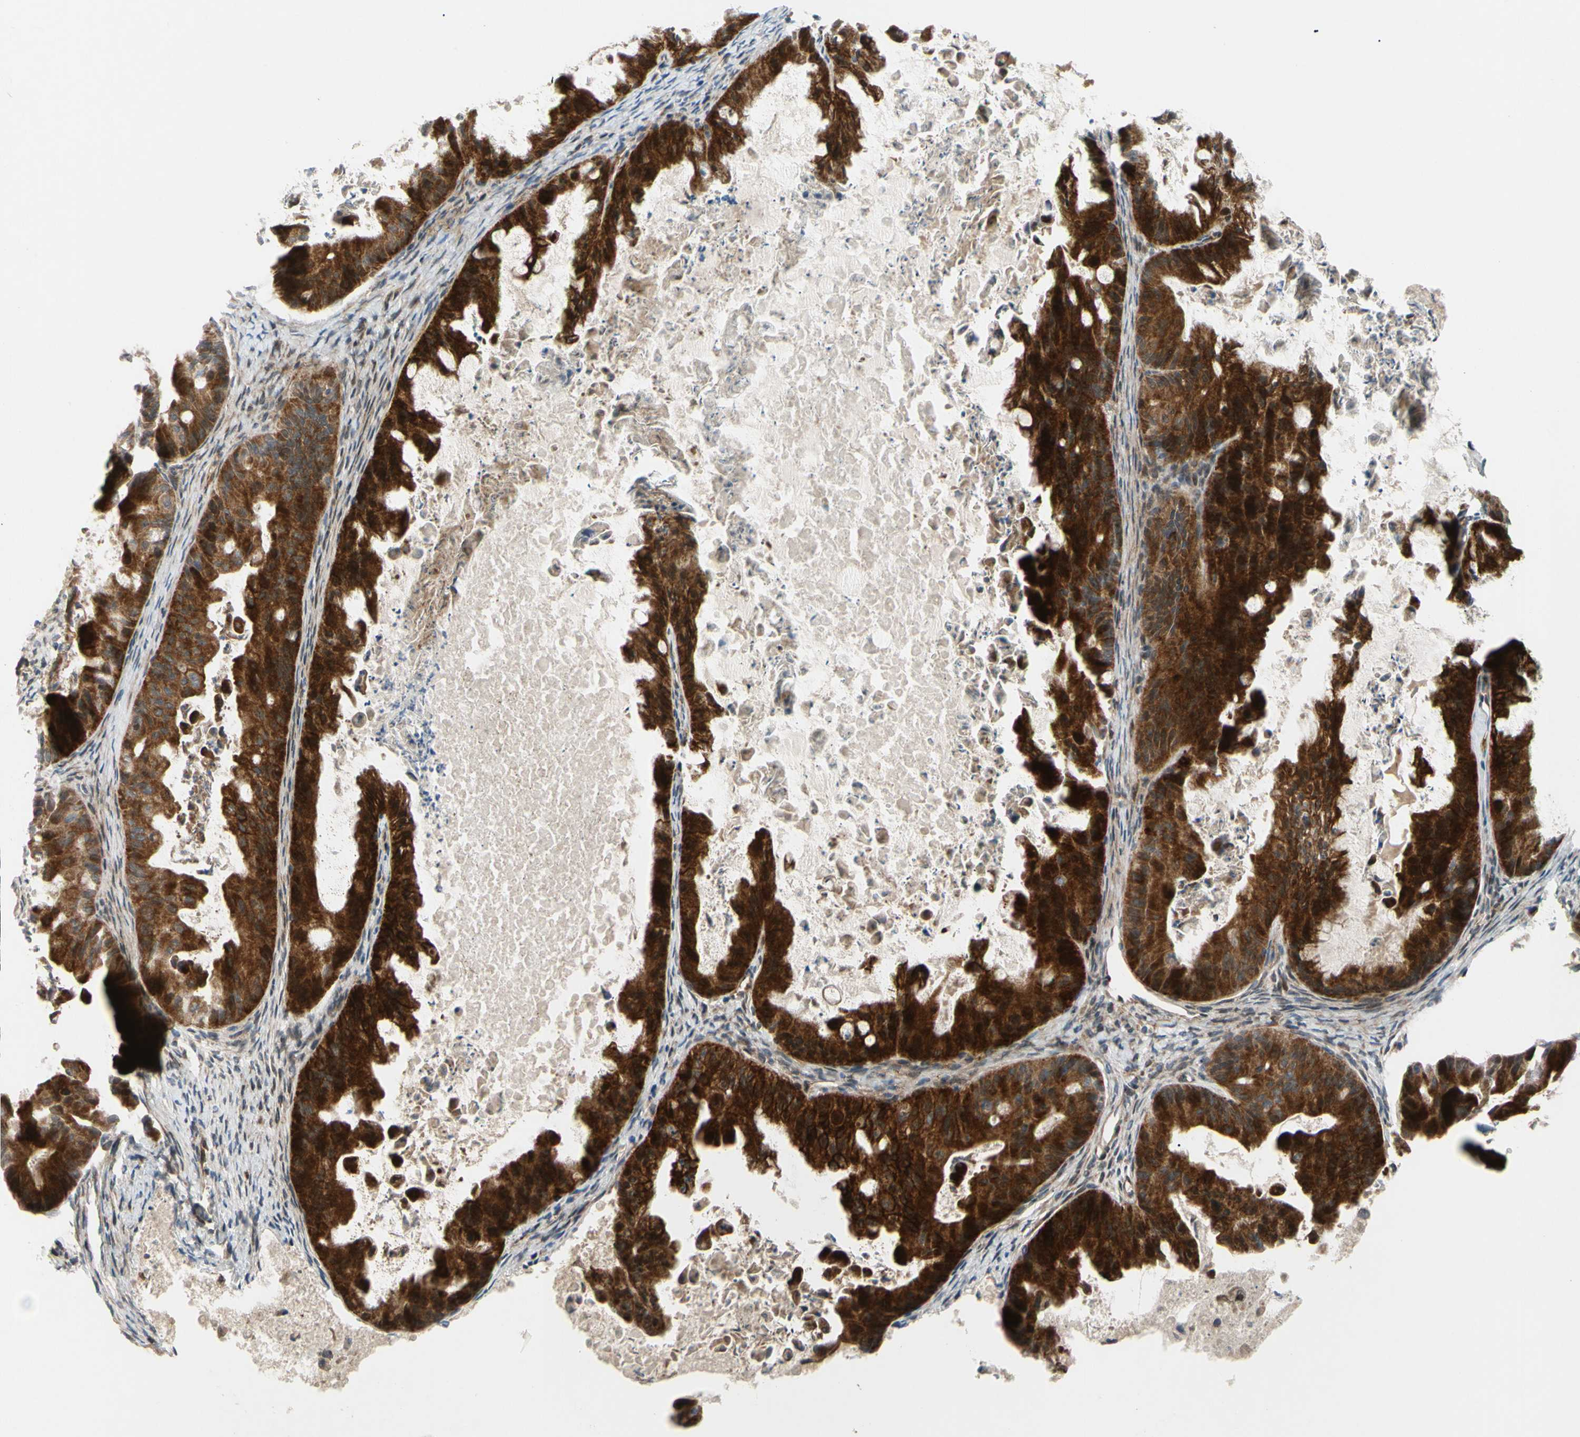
{"staining": {"intensity": "strong", "quantity": ">75%", "location": "cytoplasmic/membranous"}, "tissue": "ovarian cancer", "cell_type": "Tumor cells", "image_type": "cancer", "snomed": [{"axis": "morphology", "description": "Cystadenocarcinoma, mucinous, NOS"}, {"axis": "topography", "description": "Ovary"}], "caption": "This is an image of IHC staining of ovarian mucinous cystadenocarcinoma, which shows strong expression in the cytoplasmic/membranous of tumor cells.", "gene": "SPTLC1", "patient": {"sex": "female", "age": 37}}